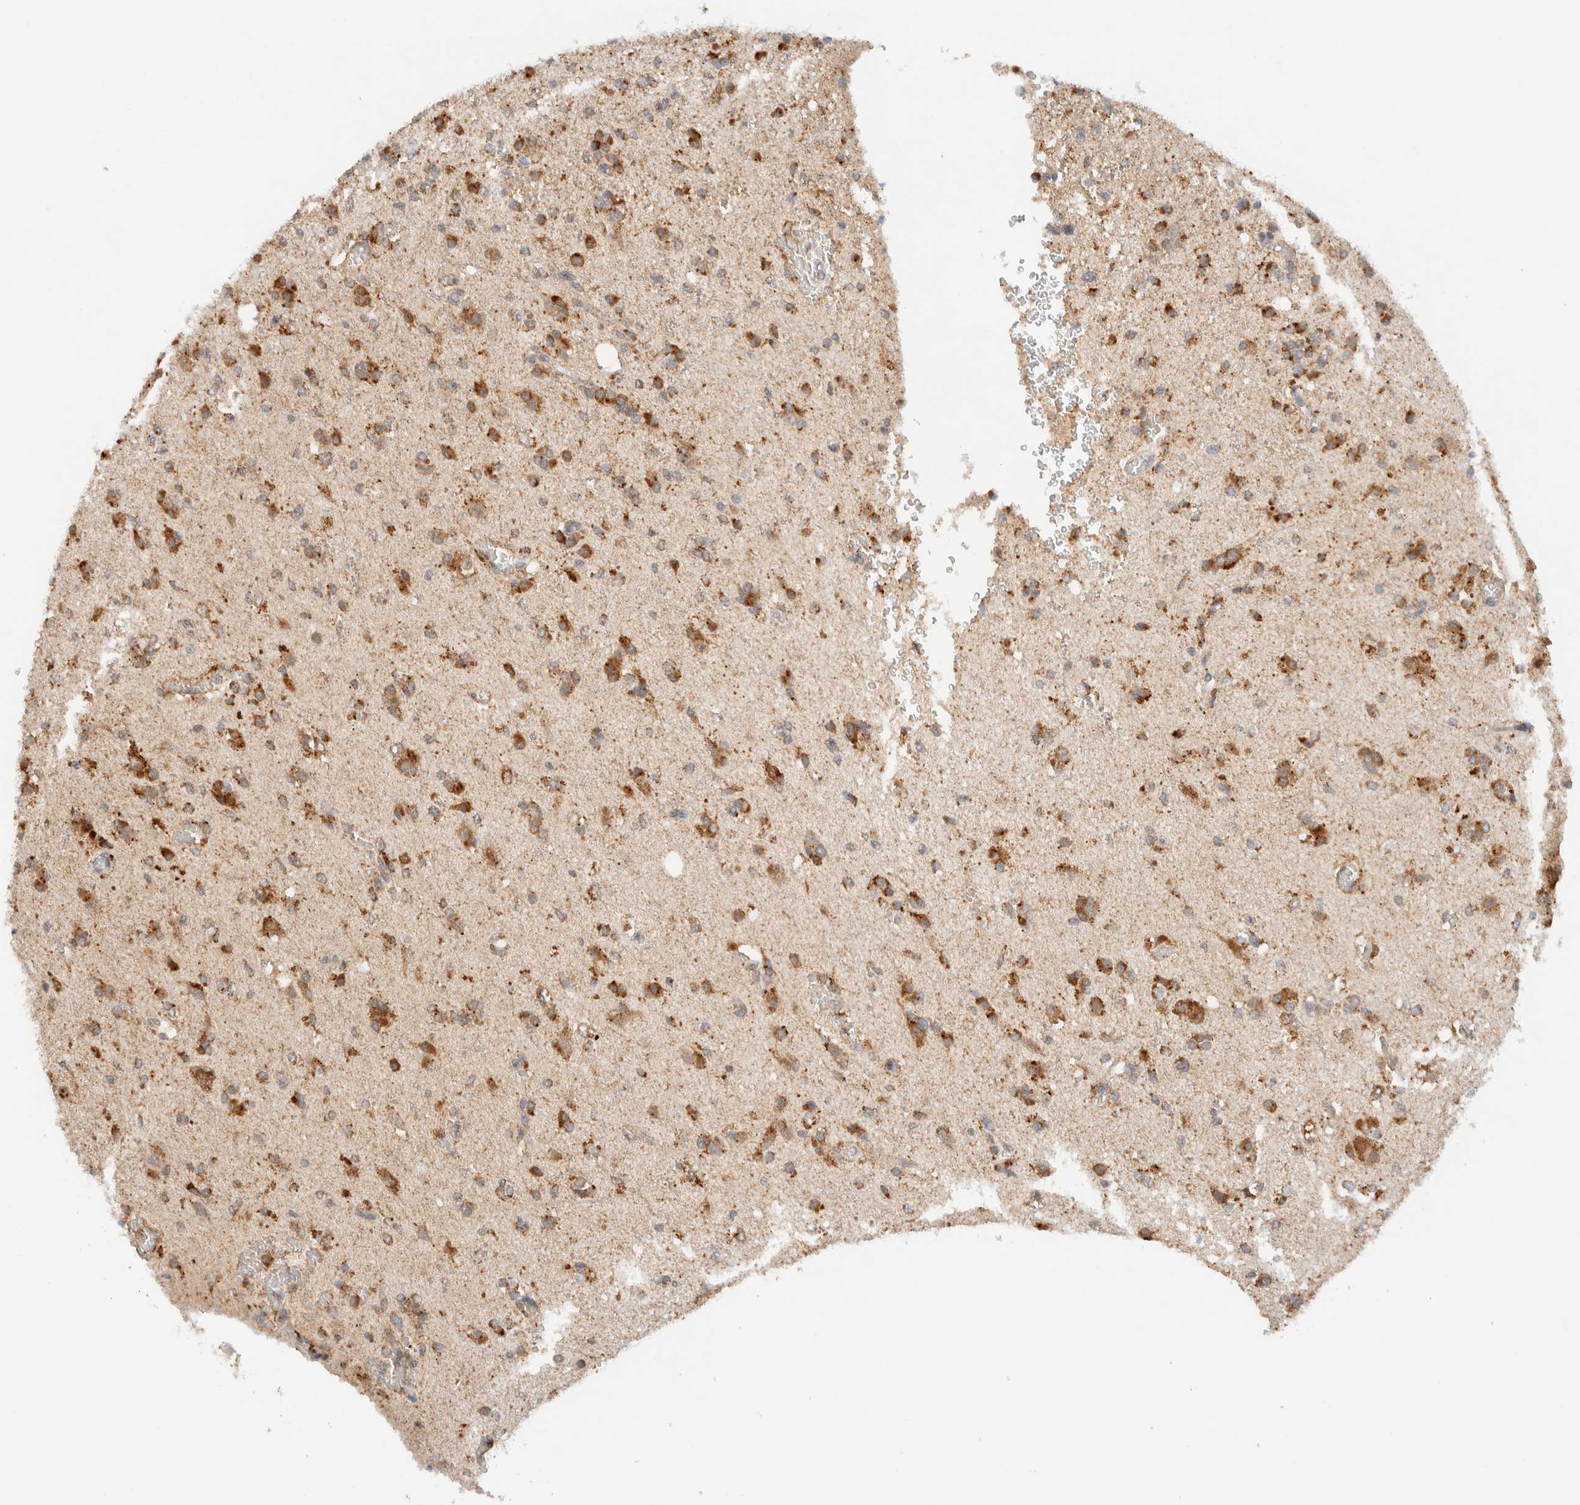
{"staining": {"intensity": "moderate", "quantity": ">75%", "location": "cytoplasmic/membranous"}, "tissue": "glioma", "cell_type": "Tumor cells", "image_type": "cancer", "snomed": [{"axis": "morphology", "description": "Glioma, malignant, High grade"}, {"axis": "topography", "description": "Brain"}], "caption": "Human malignant high-grade glioma stained with a brown dye reveals moderate cytoplasmic/membranous positive expression in approximately >75% of tumor cells.", "gene": "MRPL41", "patient": {"sex": "male", "age": 47}}